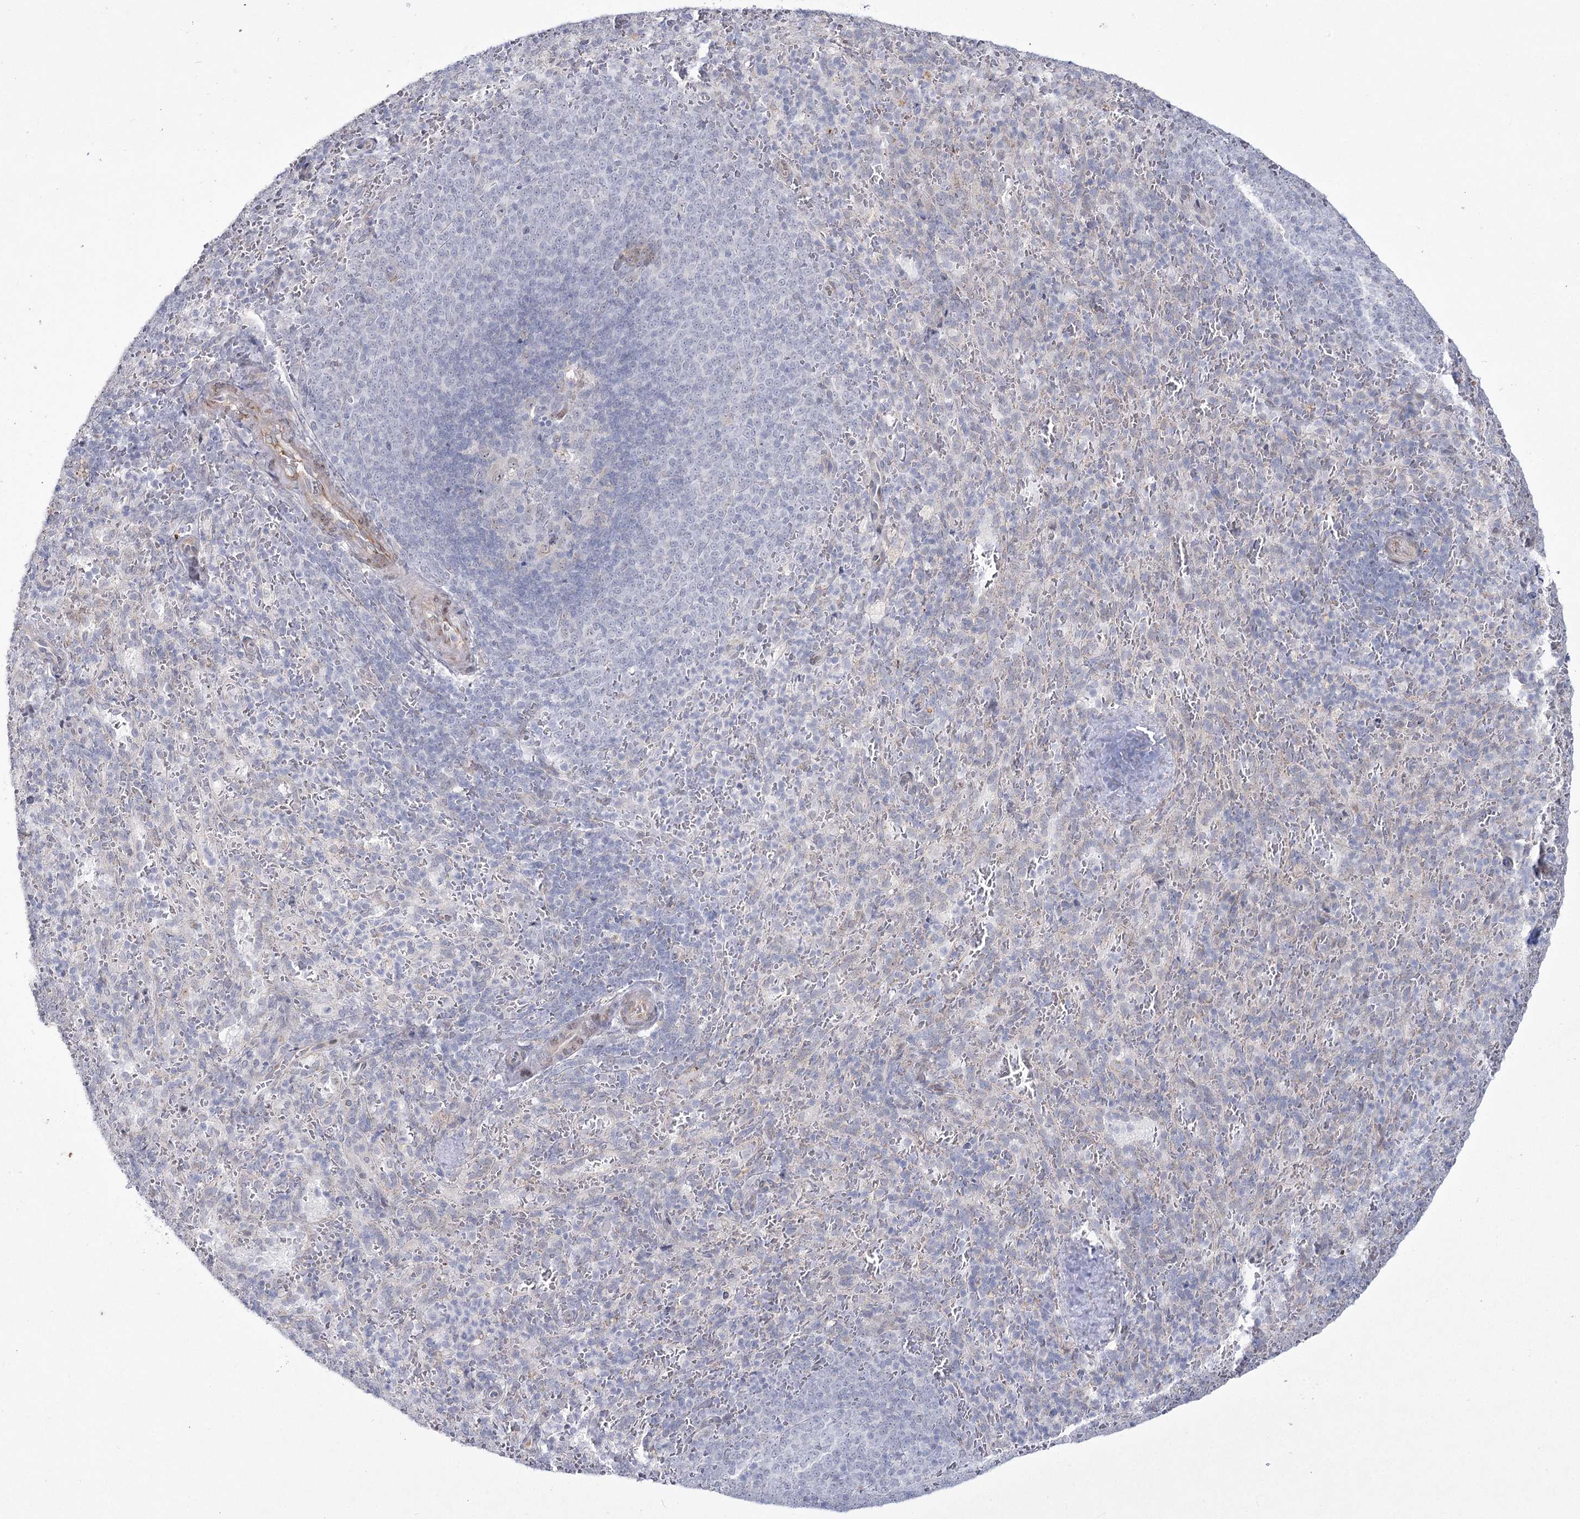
{"staining": {"intensity": "negative", "quantity": "none", "location": "none"}, "tissue": "spleen", "cell_type": "Cells in red pulp", "image_type": "normal", "snomed": [{"axis": "morphology", "description": "Normal tissue, NOS"}, {"axis": "topography", "description": "Spleen"}], "caption": "Protein analysis of benign spleen reveals no significant expression in cells in red pulp. (Stains: DAB (3,3'-diaminobenzidine) IHC with hematoxylin counter stain, Microscopy: brightfield microscopy at high magnification).", "gene": "YBX3", "patient": {"sex": "female", "age": 21}}